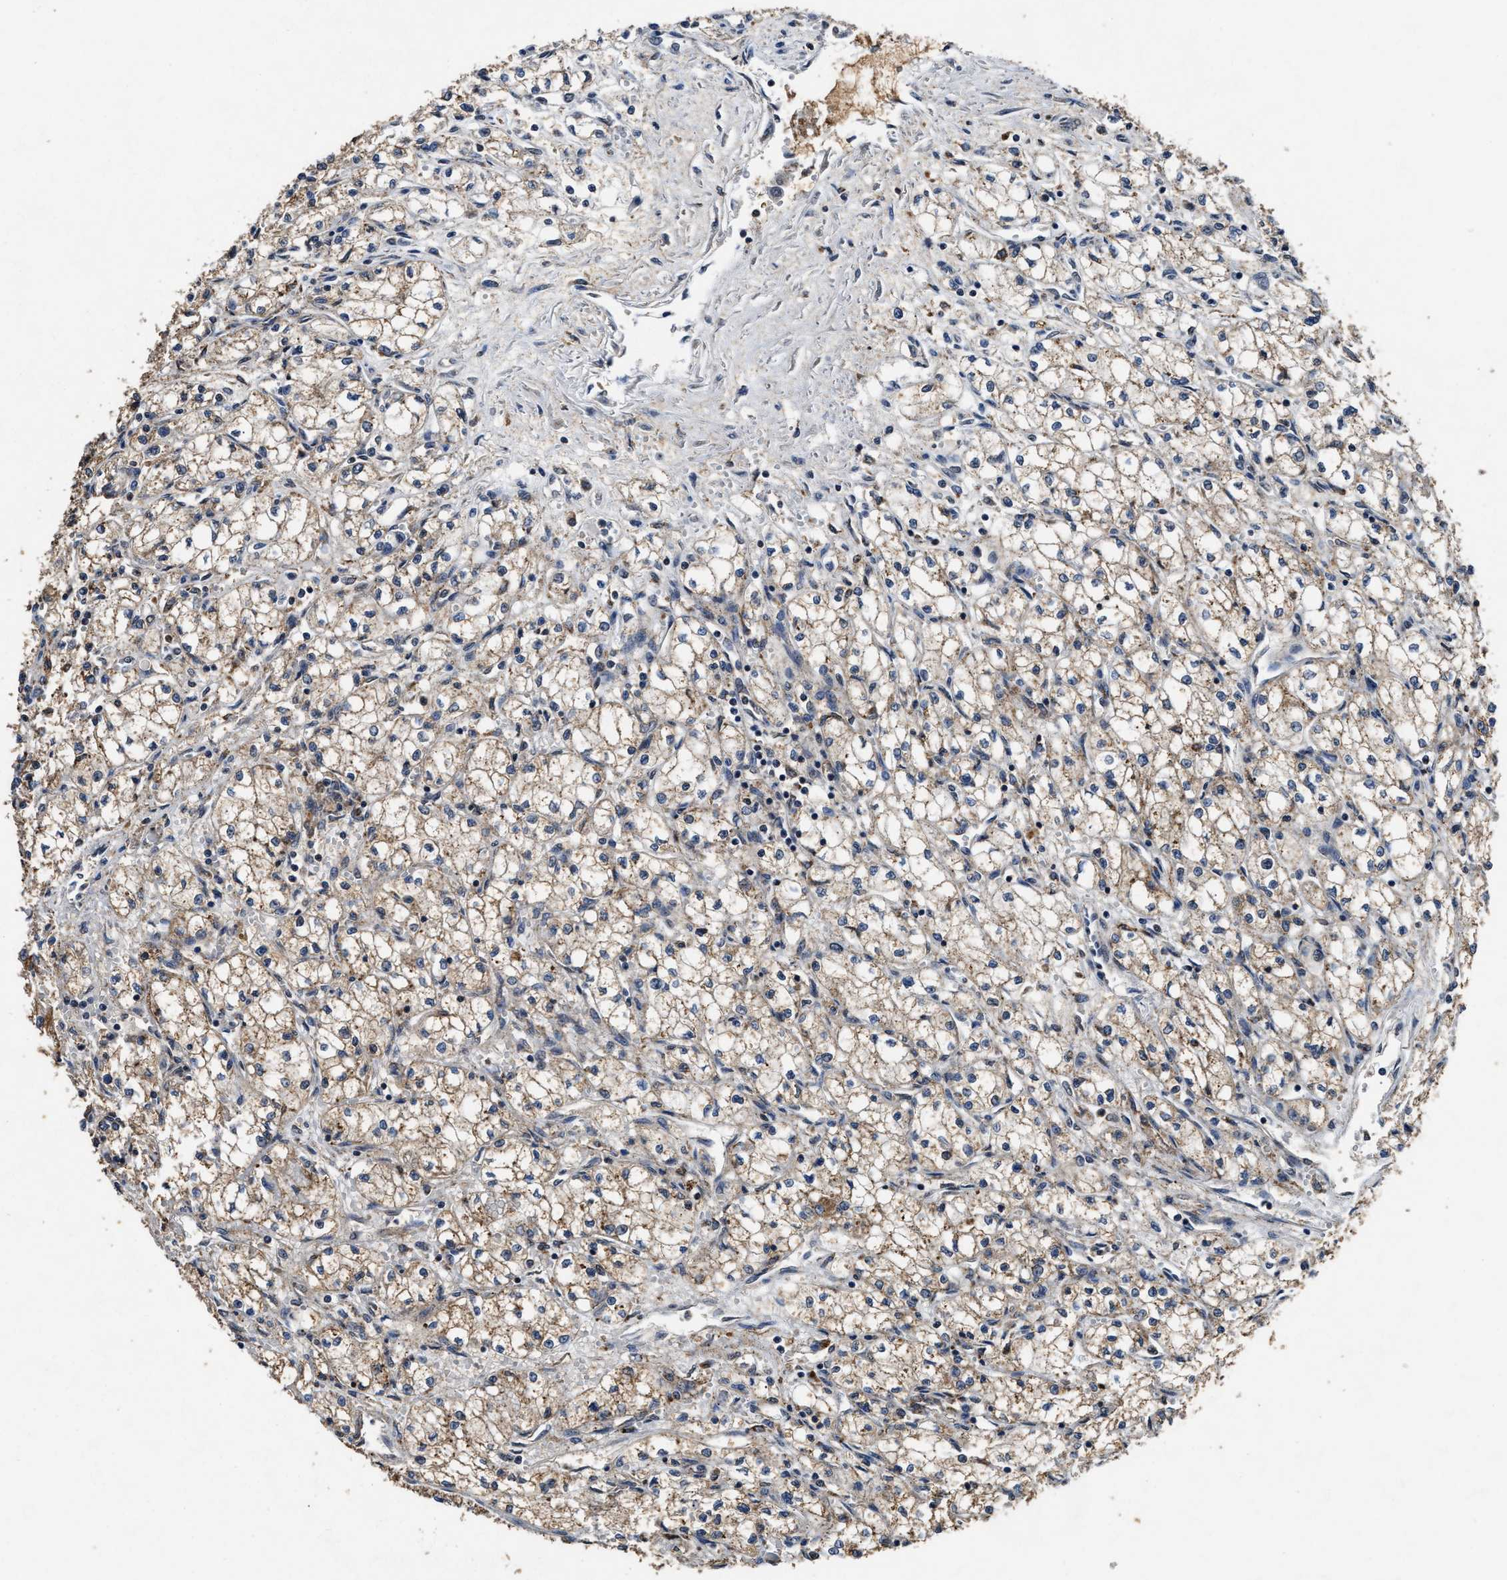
{"staining": {"intensity": "weak", "quantity": ">75%", "location": "cytoplasmic/membranous"}, "tissue": "renal cancer", "cell_type": "Tumor cells", "image_type": "cancer", "snomed": [{"axis": "morphology", "description": "Normal tissue, NOS"}, {"axis": "morphology", "description": "Adenocarcinoma, NOS"}, {"axis": "topography", "description": "Kidney"}], "caption": "Immunohistochemical staining of human renal cancer shows weak cytoplasmic/membranous protein staining in about >75% of tumor cells.", "gene": "ACOX1", "patient": {"sex": "male", "age": 59}}